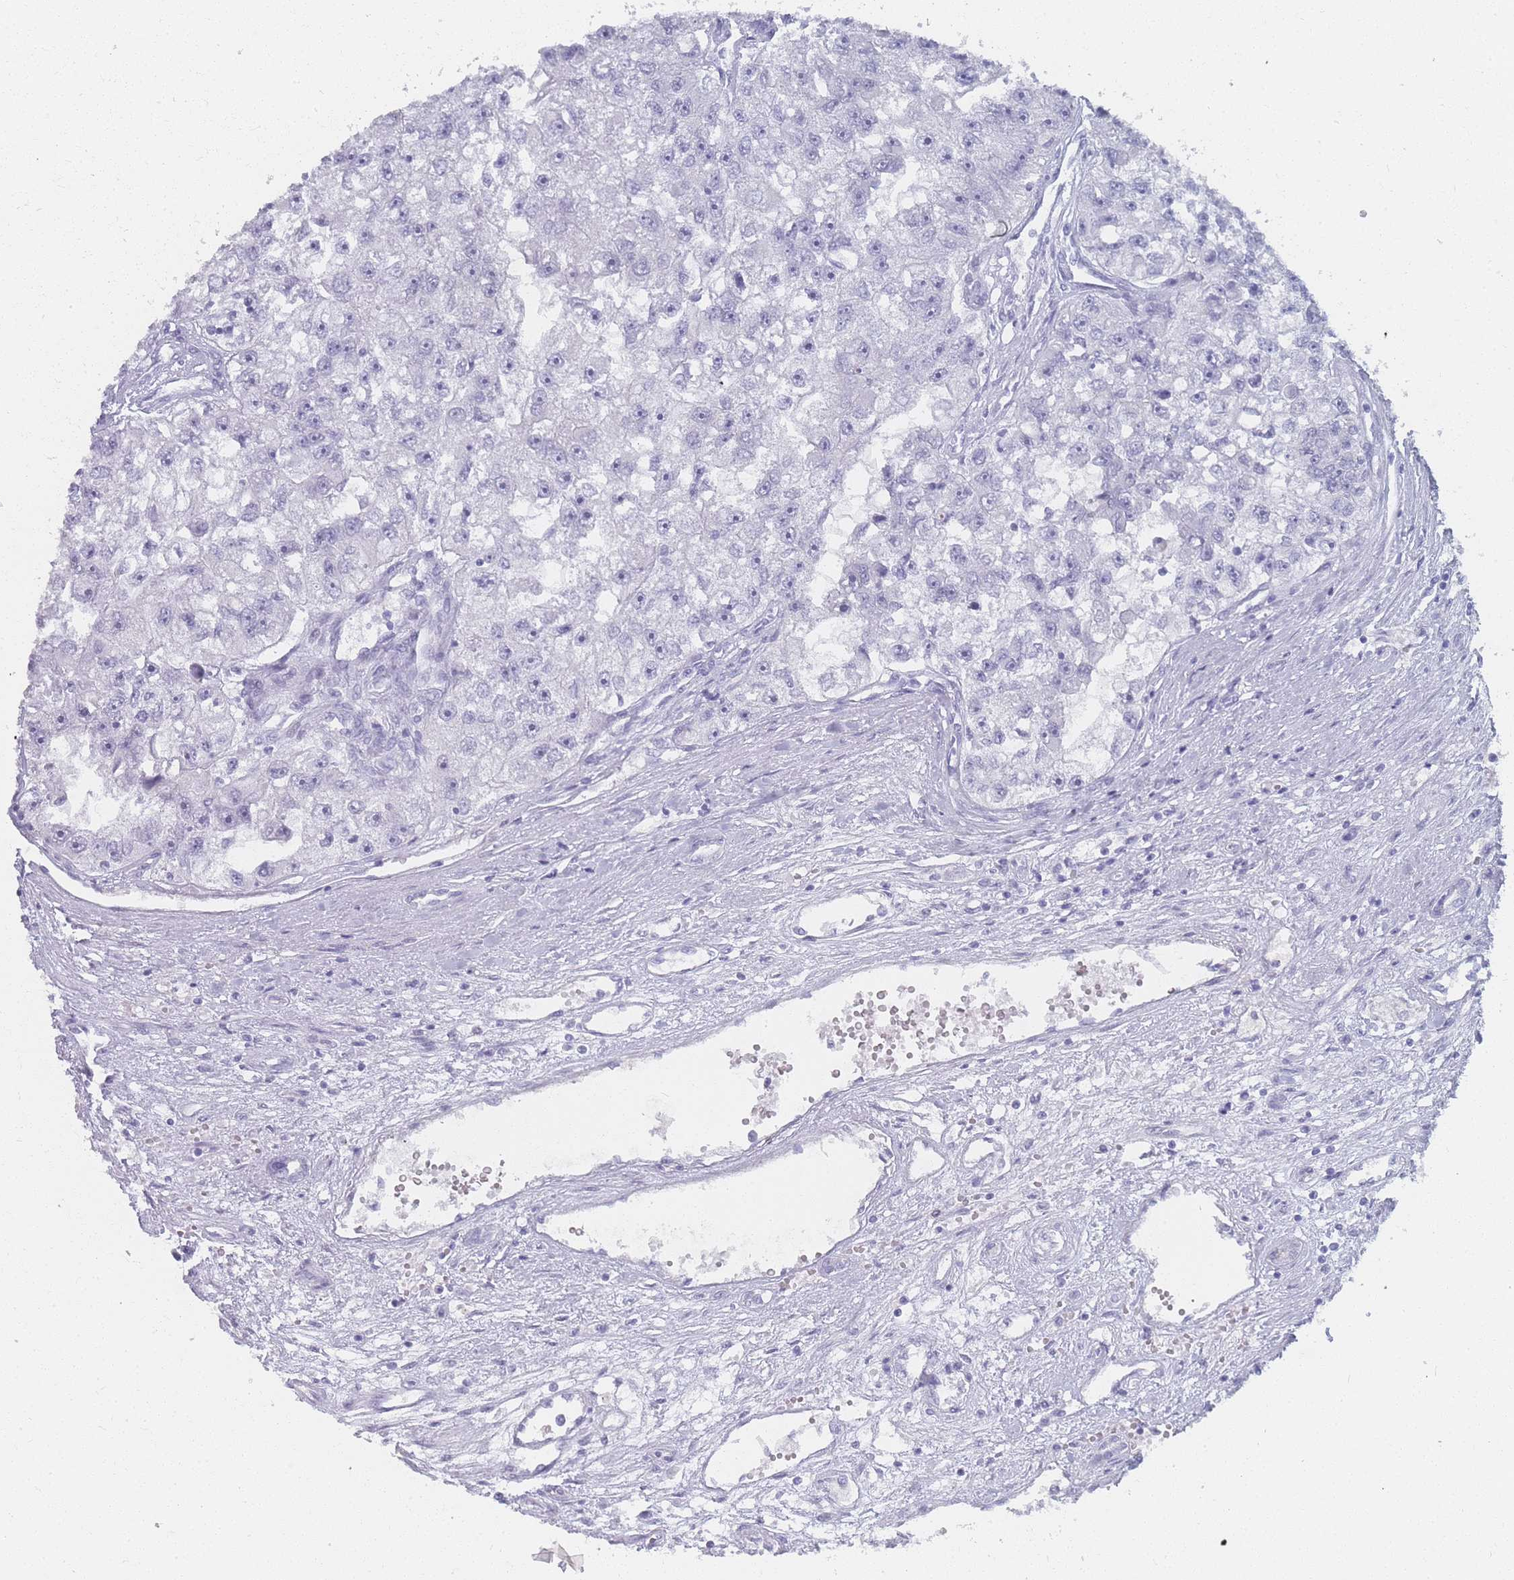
{"staining": {"intensity": "negative", "quantity": "none", "location": "none"}, "tissue": "renal cancer", "cell_type": "Tumor cells", "image_type": "cancer", "snomed": [{"axis": "morphology", "description": "Adenocarcinoma, NOS"}, {"axis": "topography", "description": "Kidney"}], "caption": "Immunohistochemical staining of human renal cancer (adenocarcinoma) reveals no significant positivity in tumor cells.", "gene": "IMPG1", "patient": {"sex": "male", "age": 63}}